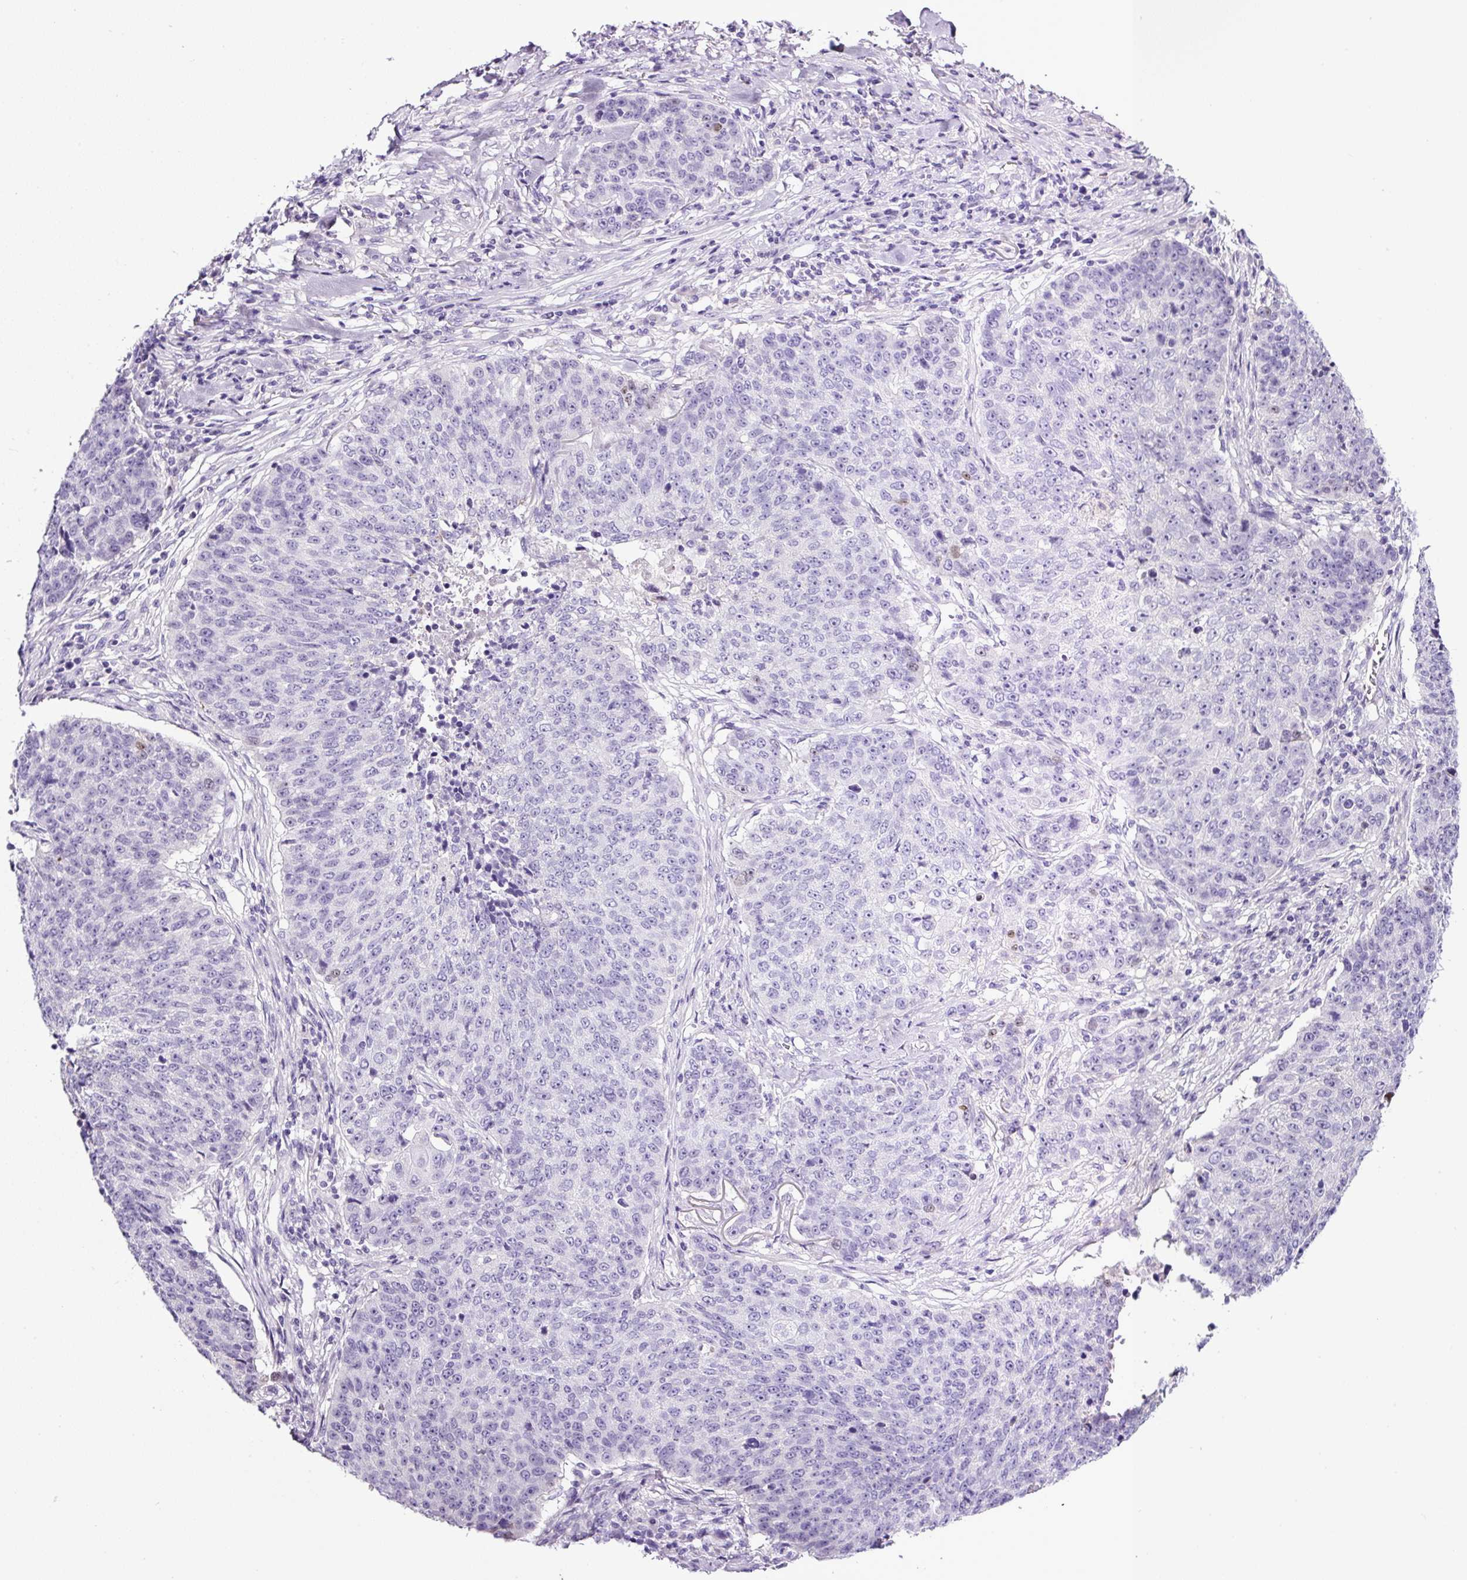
{"staining": {"intensity": "negative", "quantity": "none", "location": "none"}, "tissue": "lung cancer", "cell_type": "Tumor cells", "image_type": "cancer", "snomed": [{"axis": "morphology", "description": "Normal tissue, NOS"}, {"axis": "morphology", "description": "Squamous cell carcinoma, NOS"}, {"axis": "topography", "description": "Lymph node"}, {"axis": "topography", "description": "Lung"}], "caption": "This is an immunohistochemistry (IHC) photomicrograph of human lung squamous cell carcinoma. There is no positivity in tumor cells.", "gene": "SP8", "patient": {"sex": "male", "age": 66}}